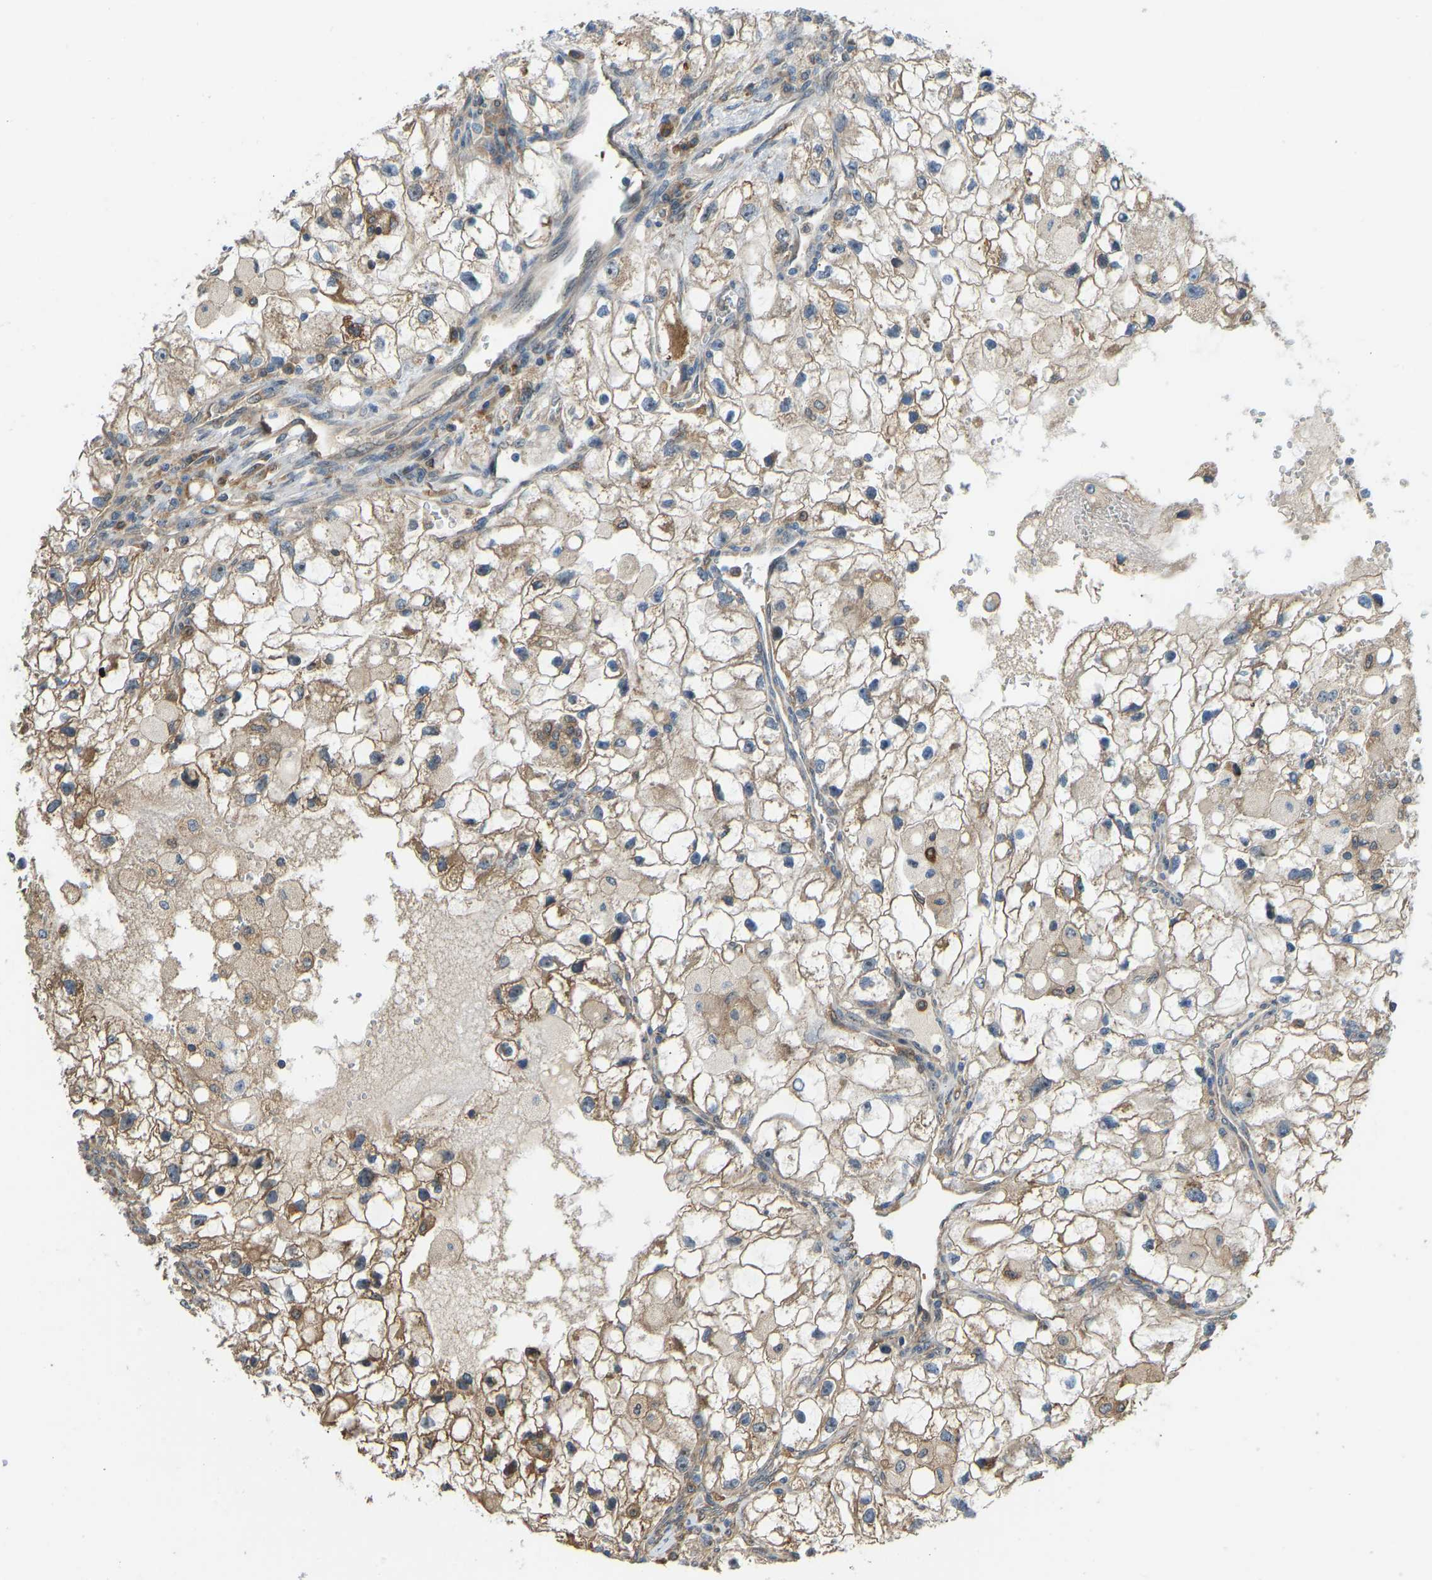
{"staining": {"intensity": "moderate", "quantity": ">75%", "location": "cytoplasmic/membranous"}, "tissue": "renal cancer", "cell_type": "Tumor cells", "image_type": "cancer", "snomed": [{"axis": "morphology", "description": "Adenocarcinoma, NOS"}, {"axis": "topography", "description": "Kidney"}], "caption": "Protein expression analysis of human renal adenocarcinoma reveals moderate cytoplasmic/membranous staining in about >75% of tumor cells.", "gene": "OS9", "patient": {"sex": "female", "age": 70}}